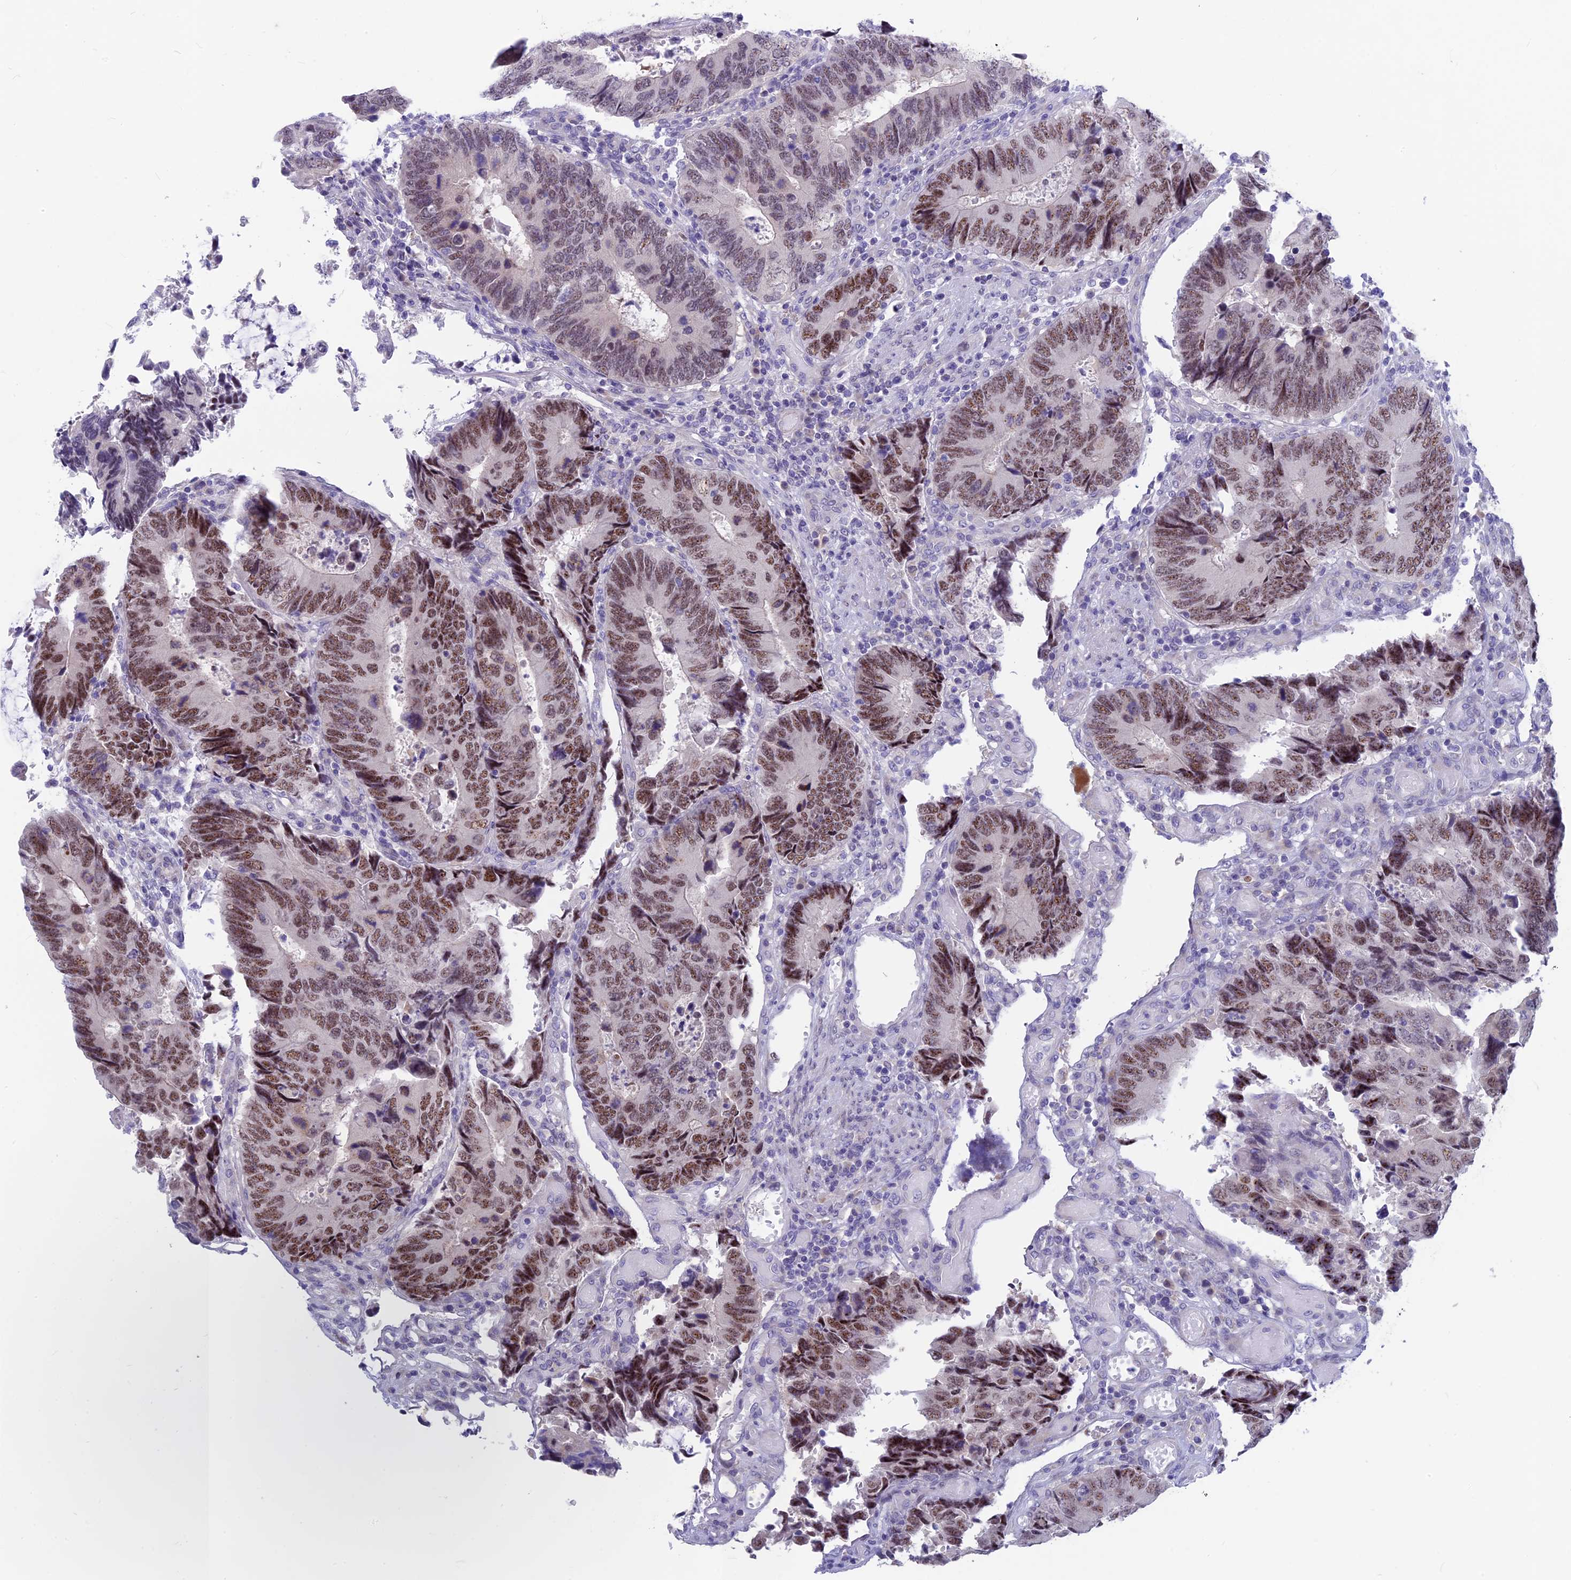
{"staining": {"intensity": "moderate", "quantity": ">75%", "location": "nuclear"}, "tissue": "colorectal cancer", "cell_type": "Tumor cells", "image_type": "cancer", "snomed": [{"axis": "morphology", "description": "Adenocarcinoma, NOS"}, {"axis": "topography", "description": "Colon"}], "caption": "Tumor cells demonstrate medium levels of moderate nuclear staining in about >75% of cells in human colorectal cancer. (DAB (3,3'-diaminobenzidine) IHC, brown staining for protein, blue staining for nuclei).", "gene": "SNTN", "patient": {"sex": "male", "age": 87}}